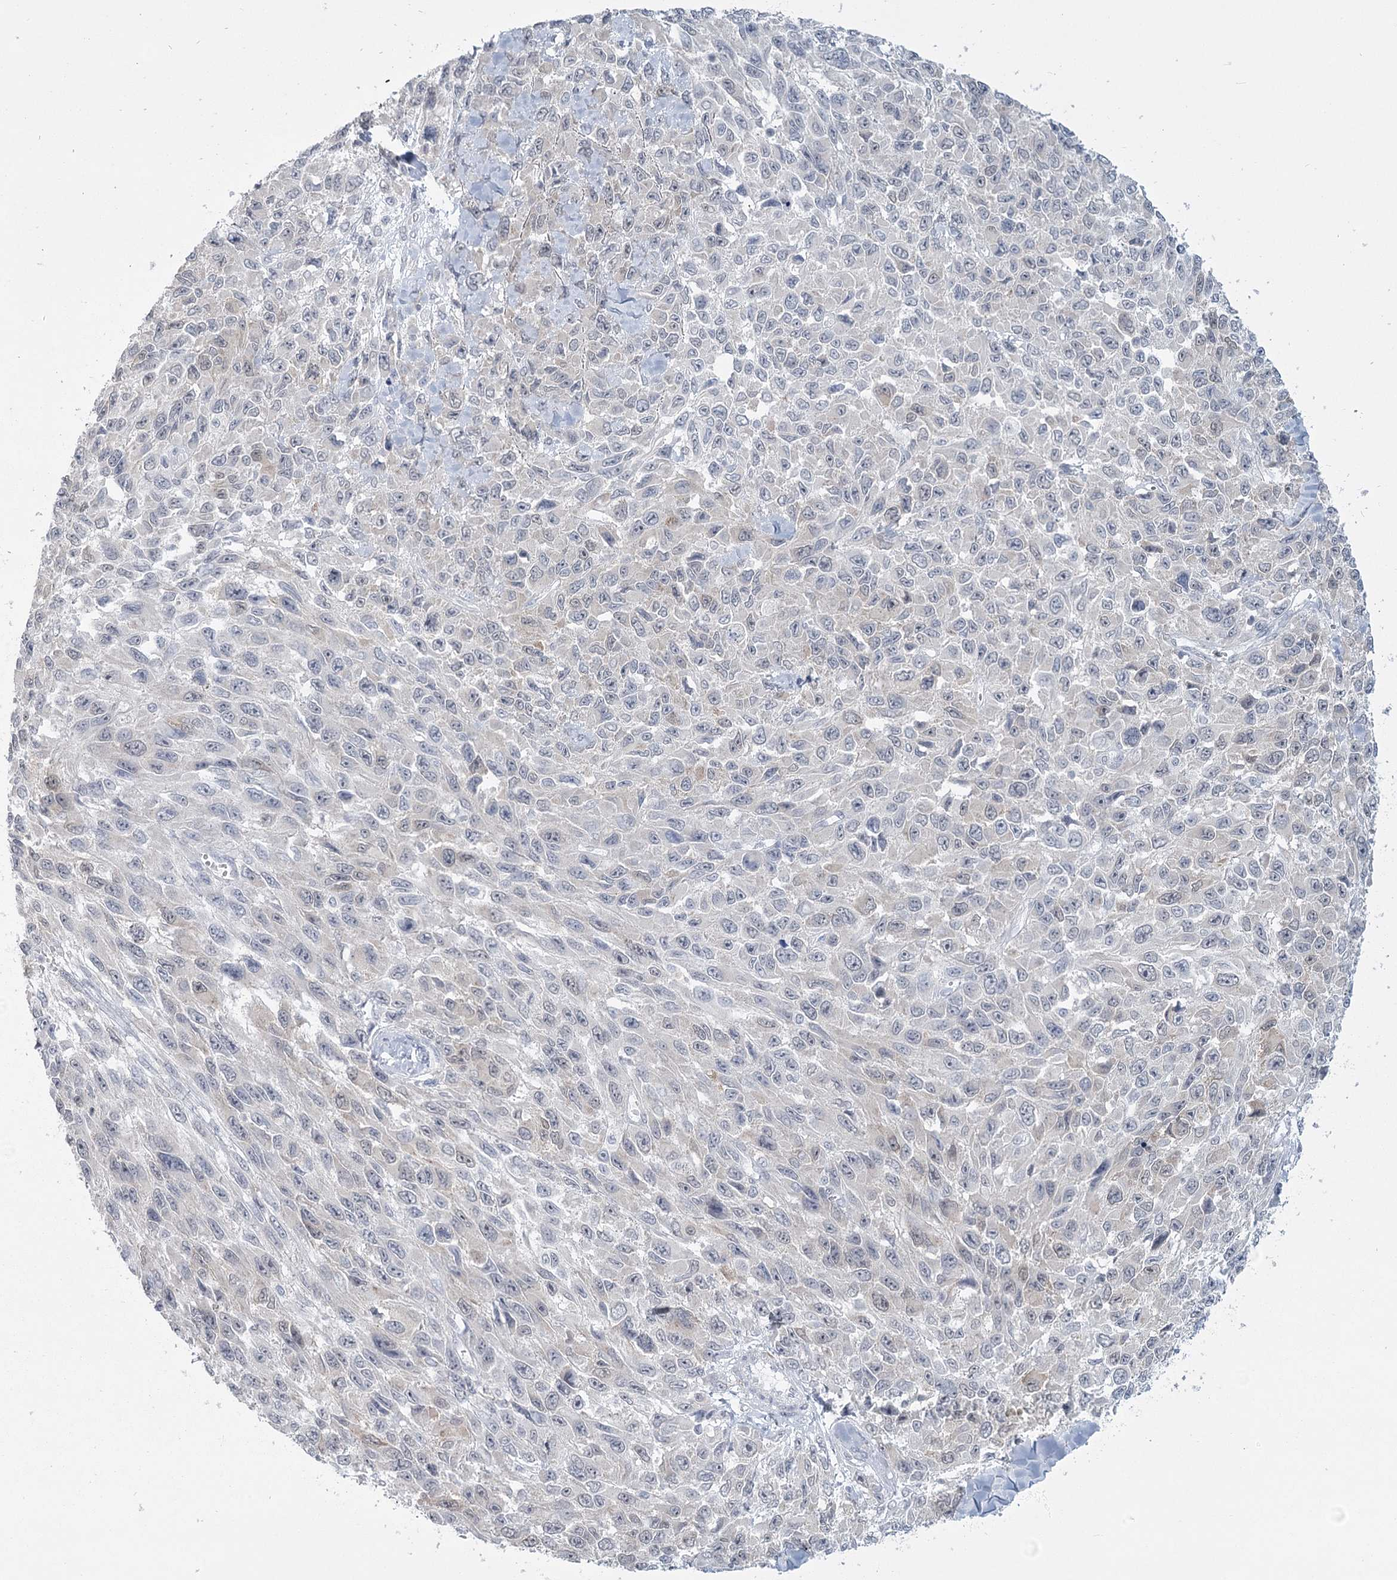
{"staining": {"intensity": "weak", "quantity": "<25%", "location": "nuclear"}, "tissue": "melanoma", "cell_type": "Tumor cells", "image_type": "cancer", "snomed": [{"axis": "morphology", "description": "Malignant melanoma, NOS"}, {"axis": "topography", "description": "Skin"}], "caption": "This photomicrograph is of malignant melanoma stained with immunohistochemistry to label a protein in brown with the nuclei are counter-stained blue. There is no positivity in tumor cells.", "gene": "TMEM70", "patient": {"sex": "female", "age": 96}}